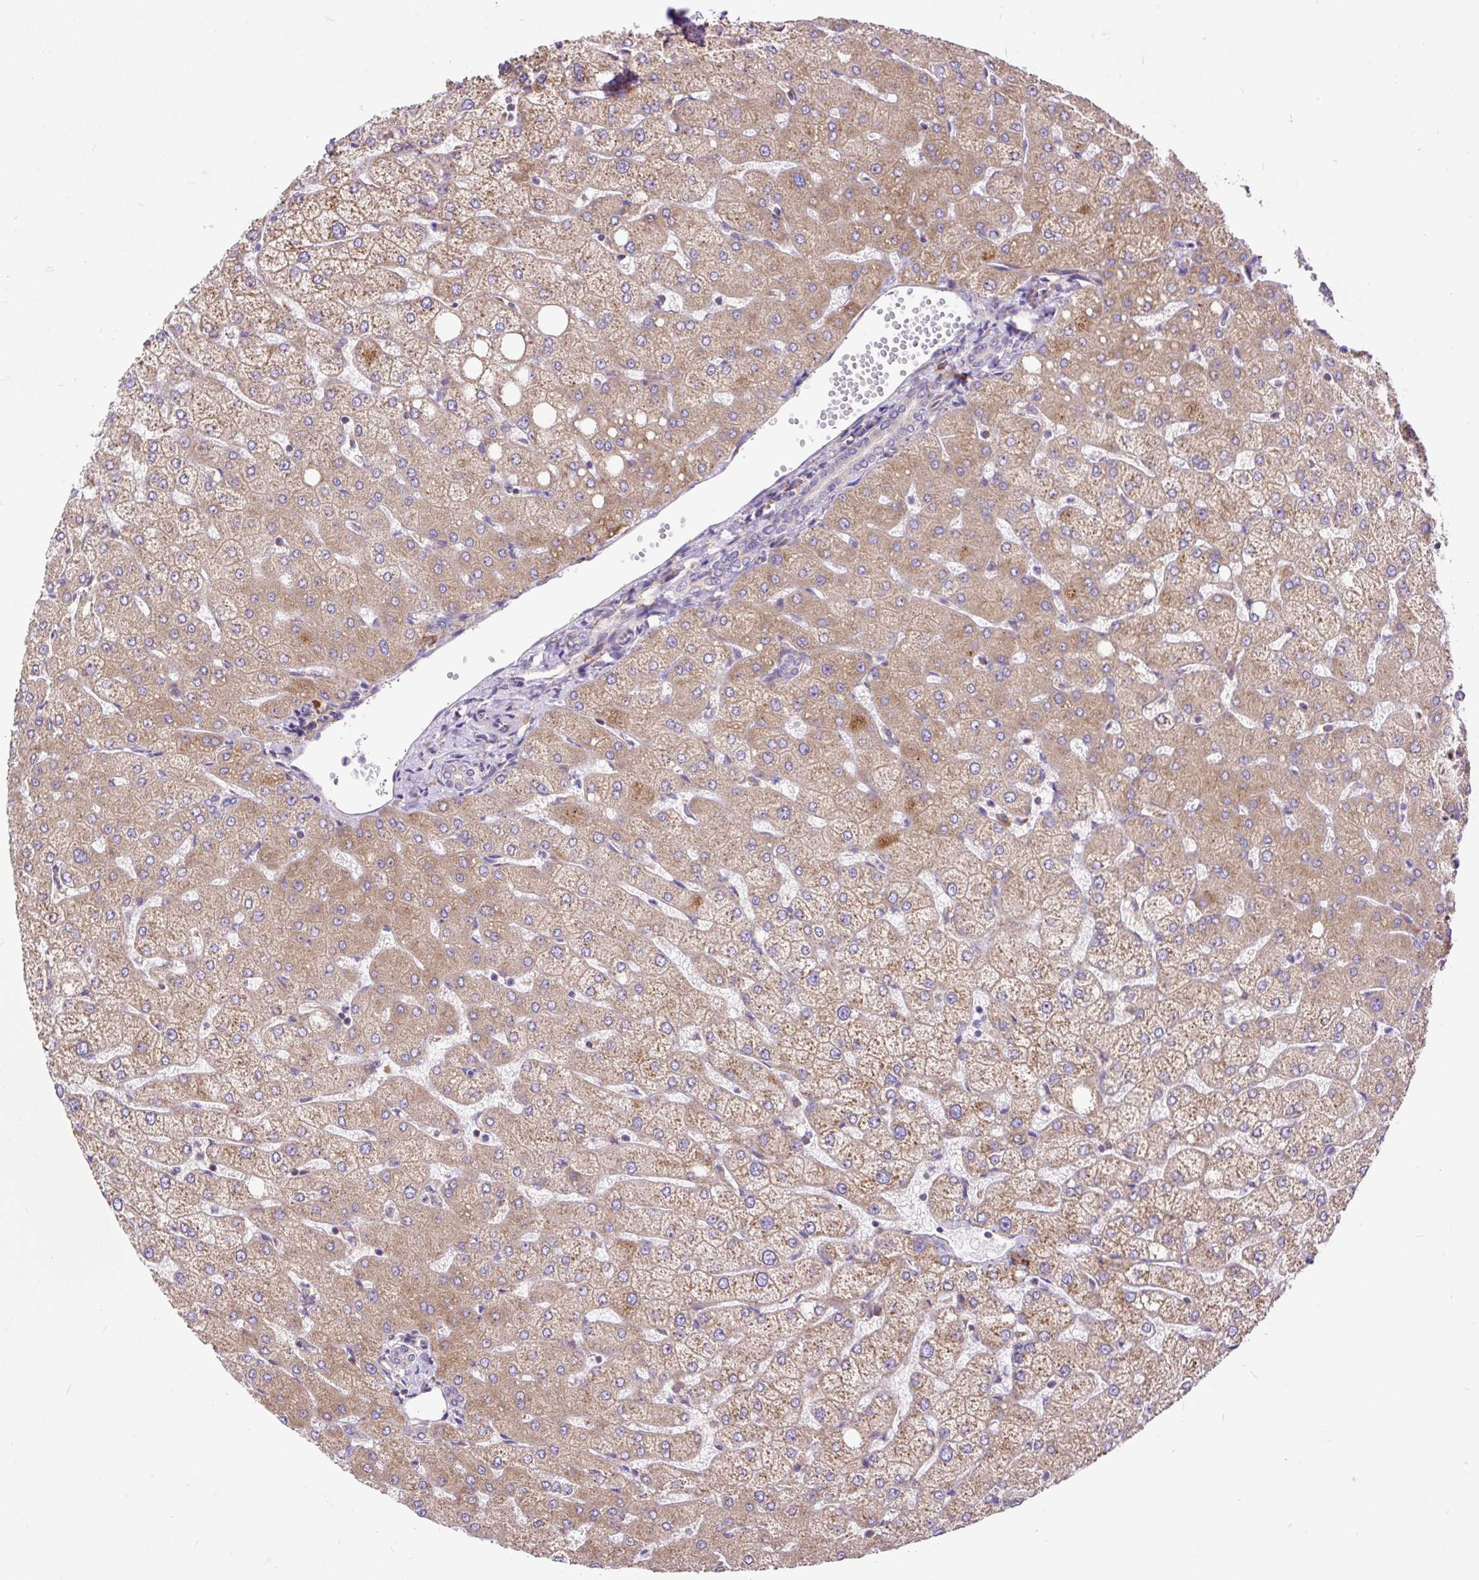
{"staining": {"intensity": "negative", "quantity": "none", "location": "none"}, "tissue": "liver", "cell_type": "Cholangiocytes", "image_type": "normal", "snomed": [{"axis": "morphology", "description": "Normal tissue, NOS"}, {"axis": "topography", "description": "Liver"}], "caption": "A high-resolution photomicrograph shows immunohistochemistry staining of unremarkable liver, which shows no significant expression in cholangiocytes.", "gene": "RPS5", "patient": {"sex": "female", "age": 54}}